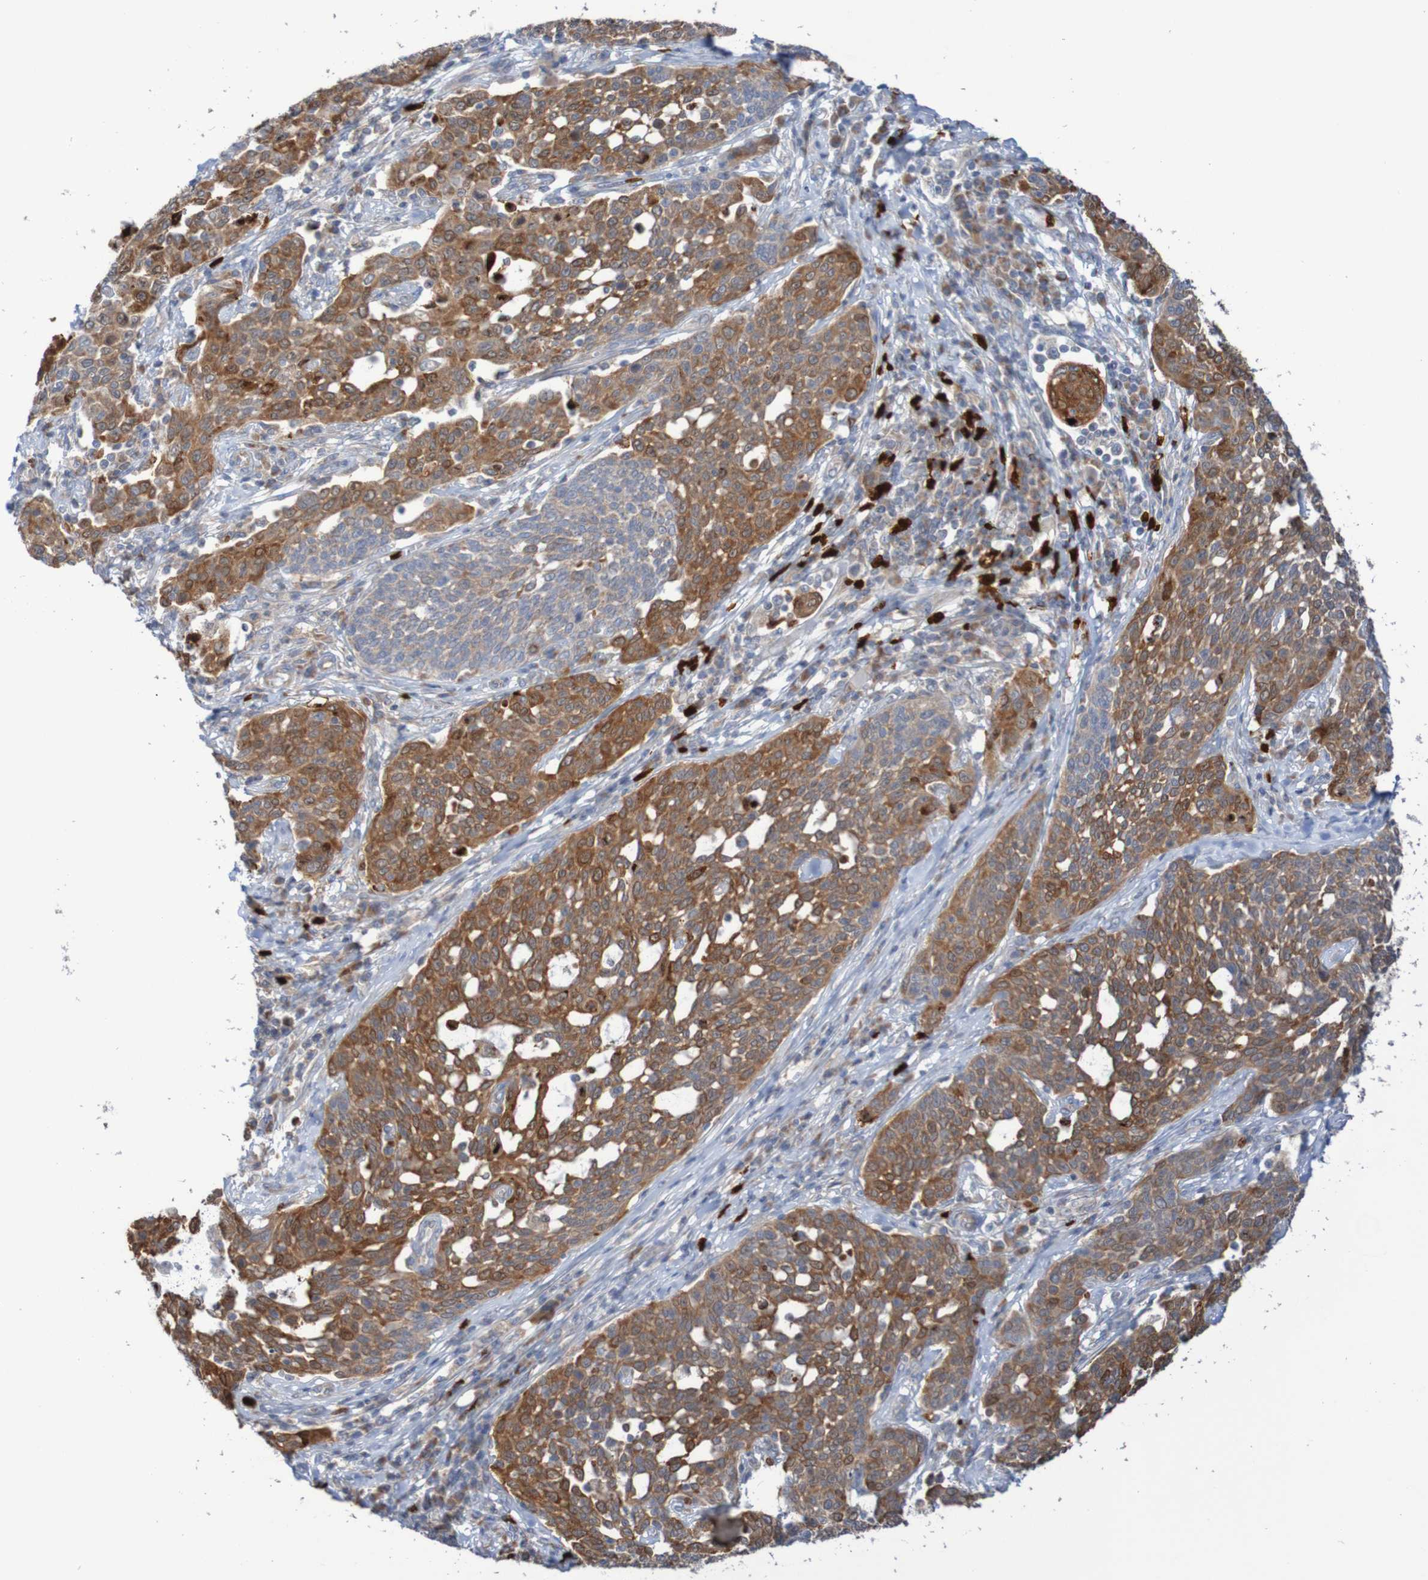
{"staining": {"intensity": "moderate", "quantity": ">75%", "location": "cytoplasmic/membranous"}, "tissue": "cervical cancer", "cell_type": "Tumor cells", "image_type": "cancer", "snomed": [{"axis": "morphology", "description": "Squamous cell carcinoma, NOS"}, {"axis": "topography", "description": "Cervix"}], "caption": "Tumor cells exhibit medium levels of moderate cytoplasmic/membranous positivity in about >75% of cells in human squamous cell carcinoma (cervical). Using DAB (brown) and hematoxylin (blue) stains, captured at high magnification using brightfield microscopy.", "gene": "PARP4", "patient": {"sex": "female", "age": 34}}